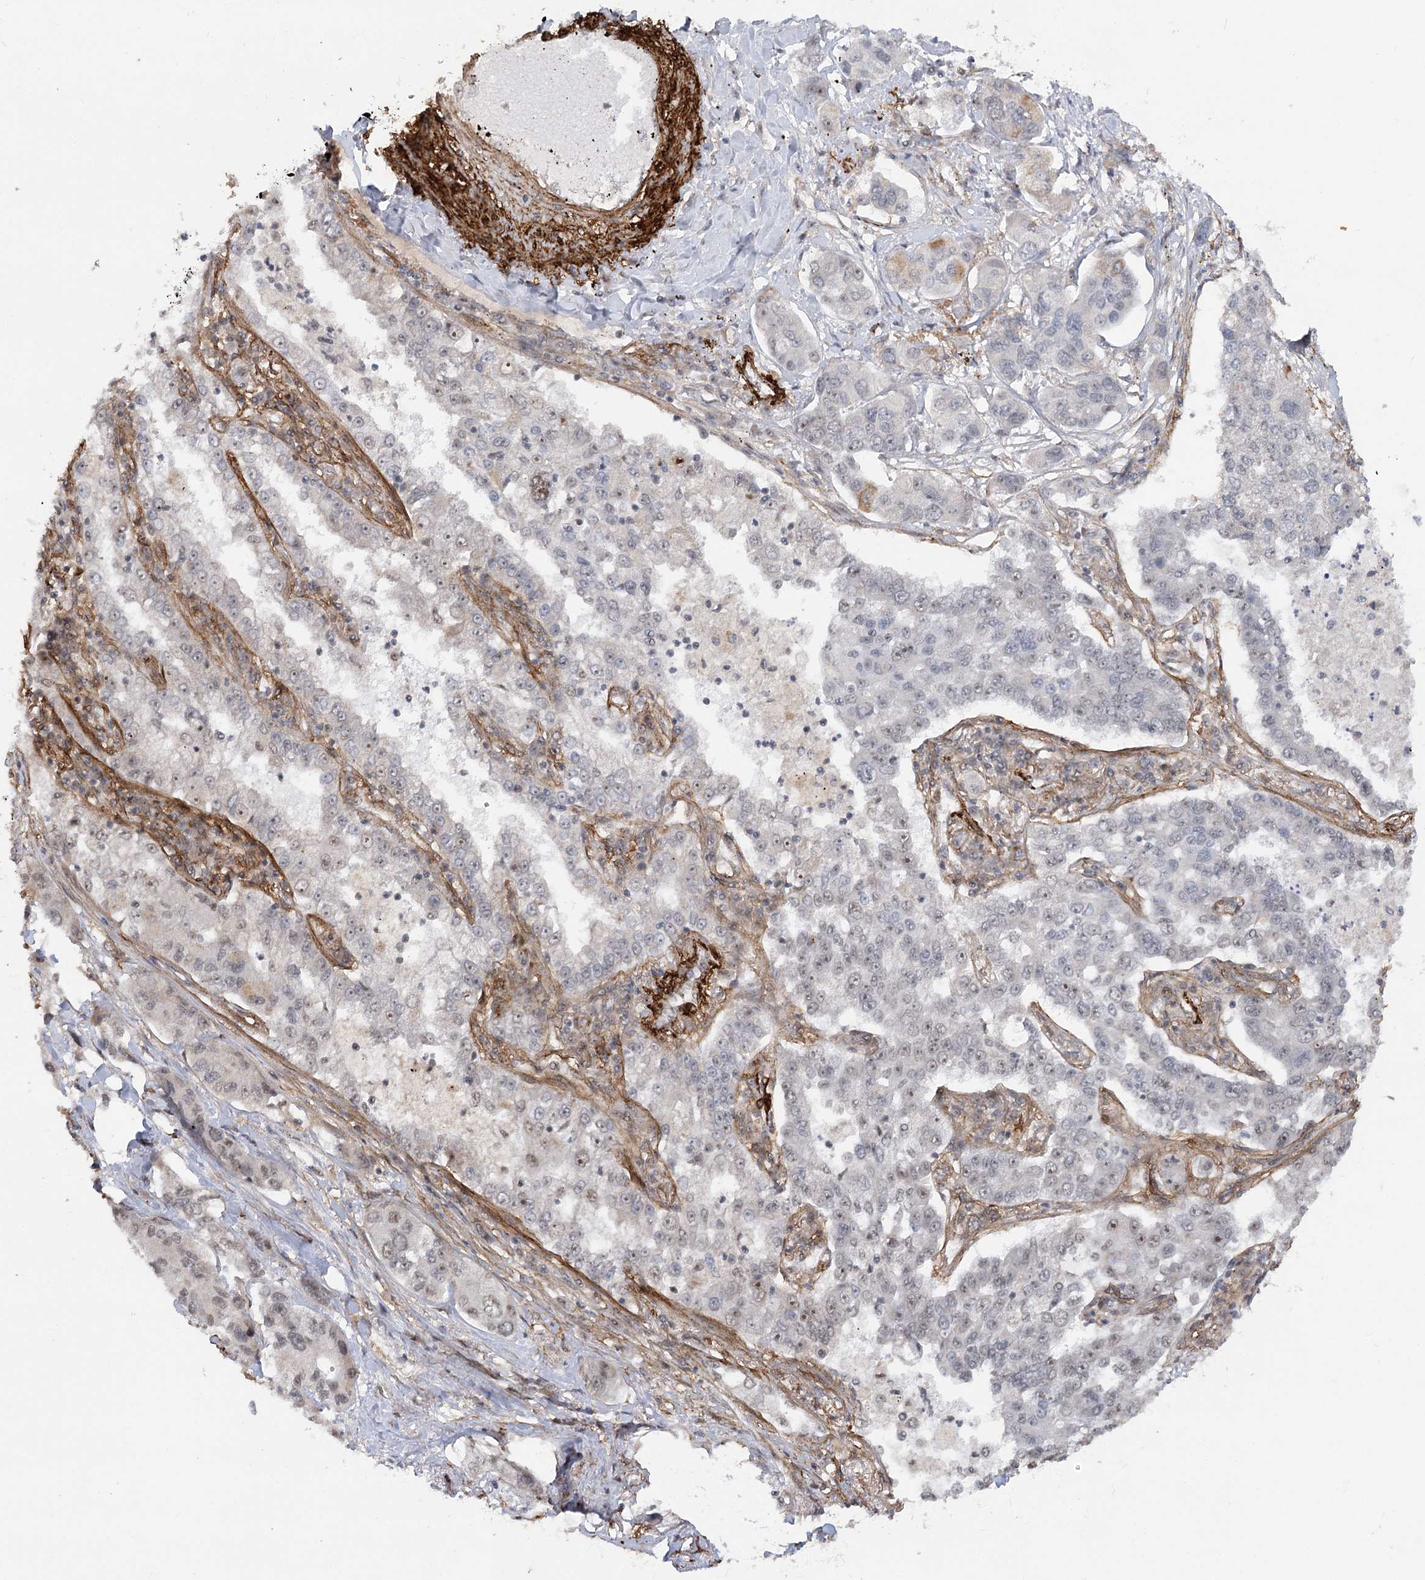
{"staining": {"intensity": "moderate", "quantity": "<25%", "location": "nuclear"}, "tissue": "lung cancer", "cell_type": "Tumor cells", "image_type": "cancer", "snomed": [{"axis": "morphology", "description": "Adenocarcinoma, NOS"}, {"axis": "topography", "description": "Lung"}], "caption": "Human lung cancer (adenocarcinoma) stained with a brown dye displays moderate nuclear positive staining in about <25% of tumor cells.", "gene": "GNL3L", "patient": {"sex": "male", "age": 49}}